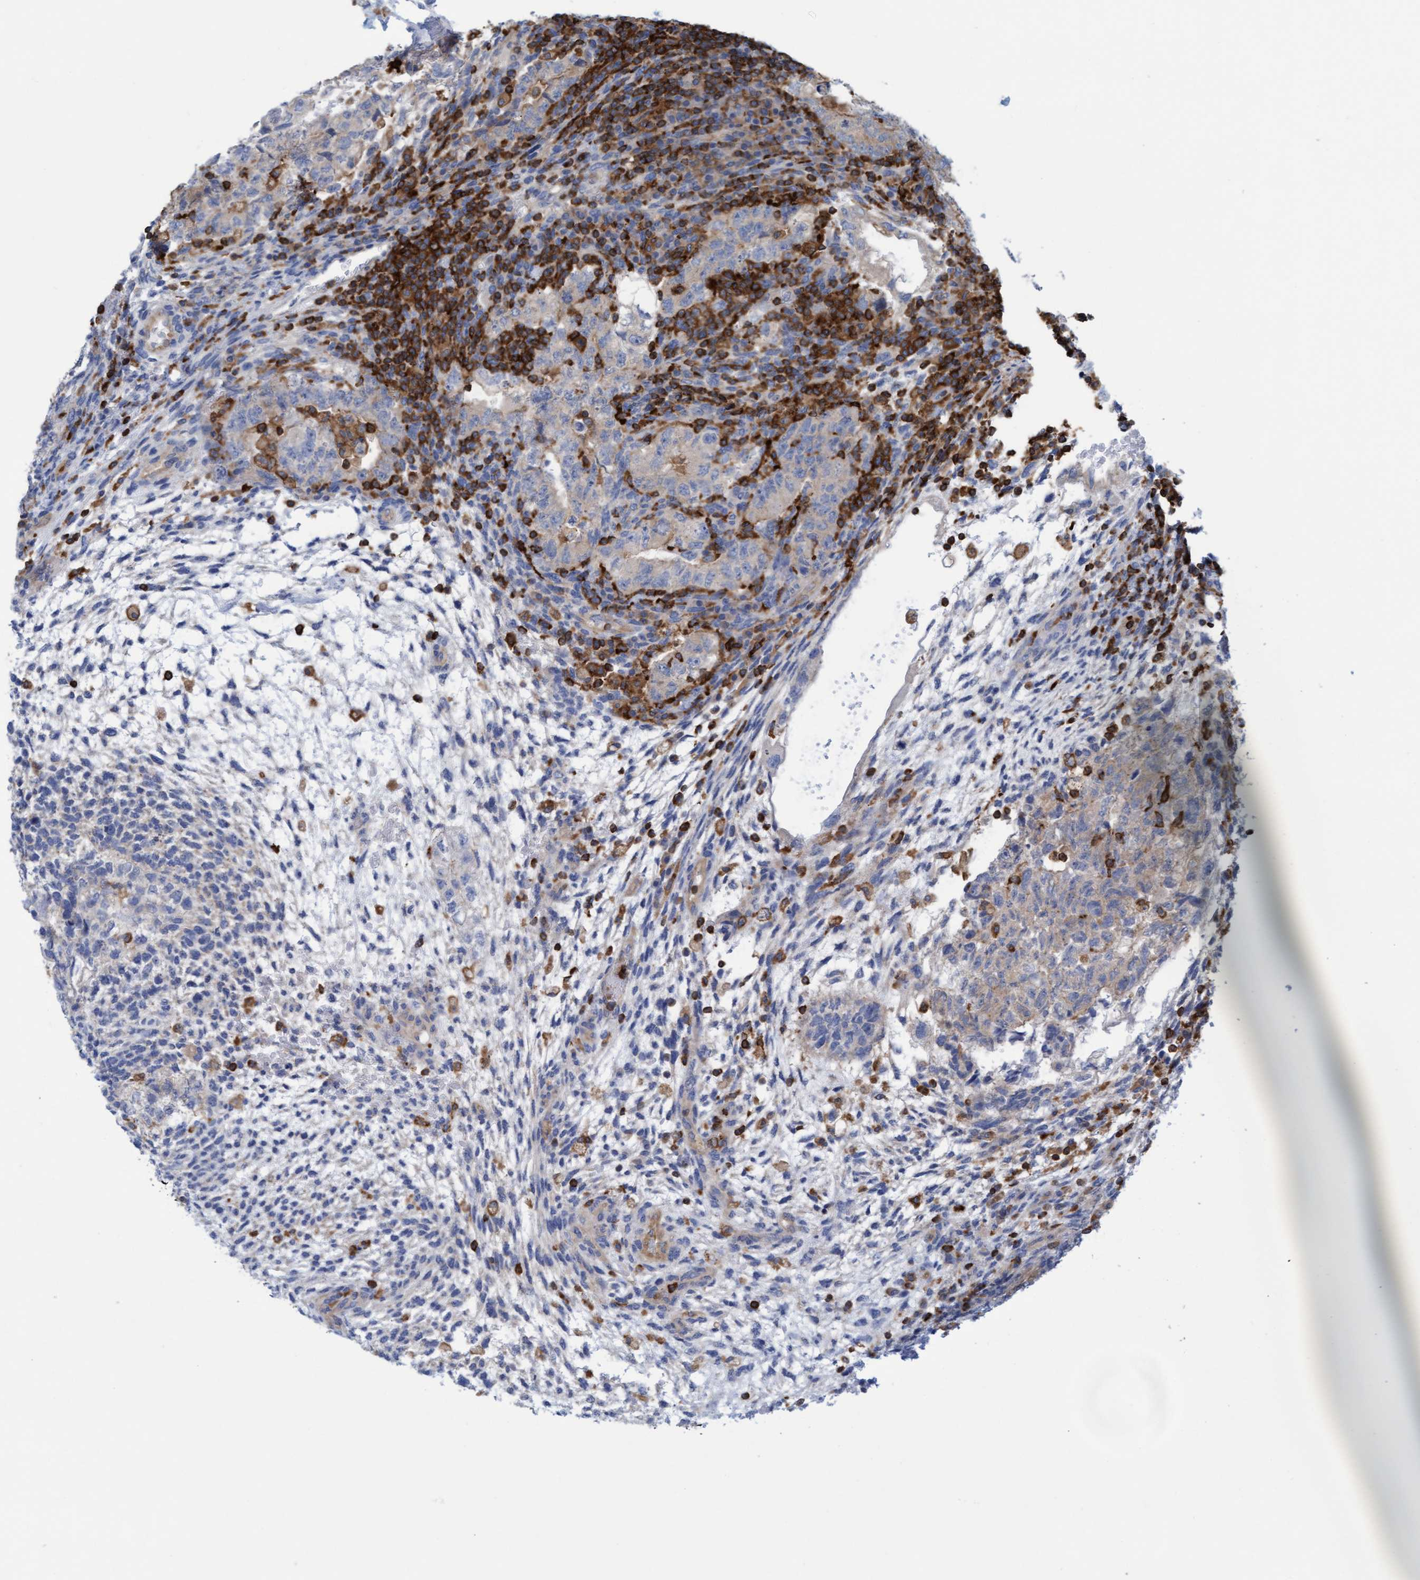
{"staining": {"intensity": "weak", "quantity": "<25%", "location": "cytoplasmic/membranous"}, "tissue": "testis cancer", "cell_type": "Tumor cells", "image_type": "cancer", "snomed": [{"axis": "morphology", "description": "Carcinoma, Embryonal, NOS"}, {"axis": "topography", "description": "Testis"}], "caption": "There is no significant positivity in tumor cells of testis cancer.", "gene": "FNBP1", "patient": {"sex": "male", "age": 36}}